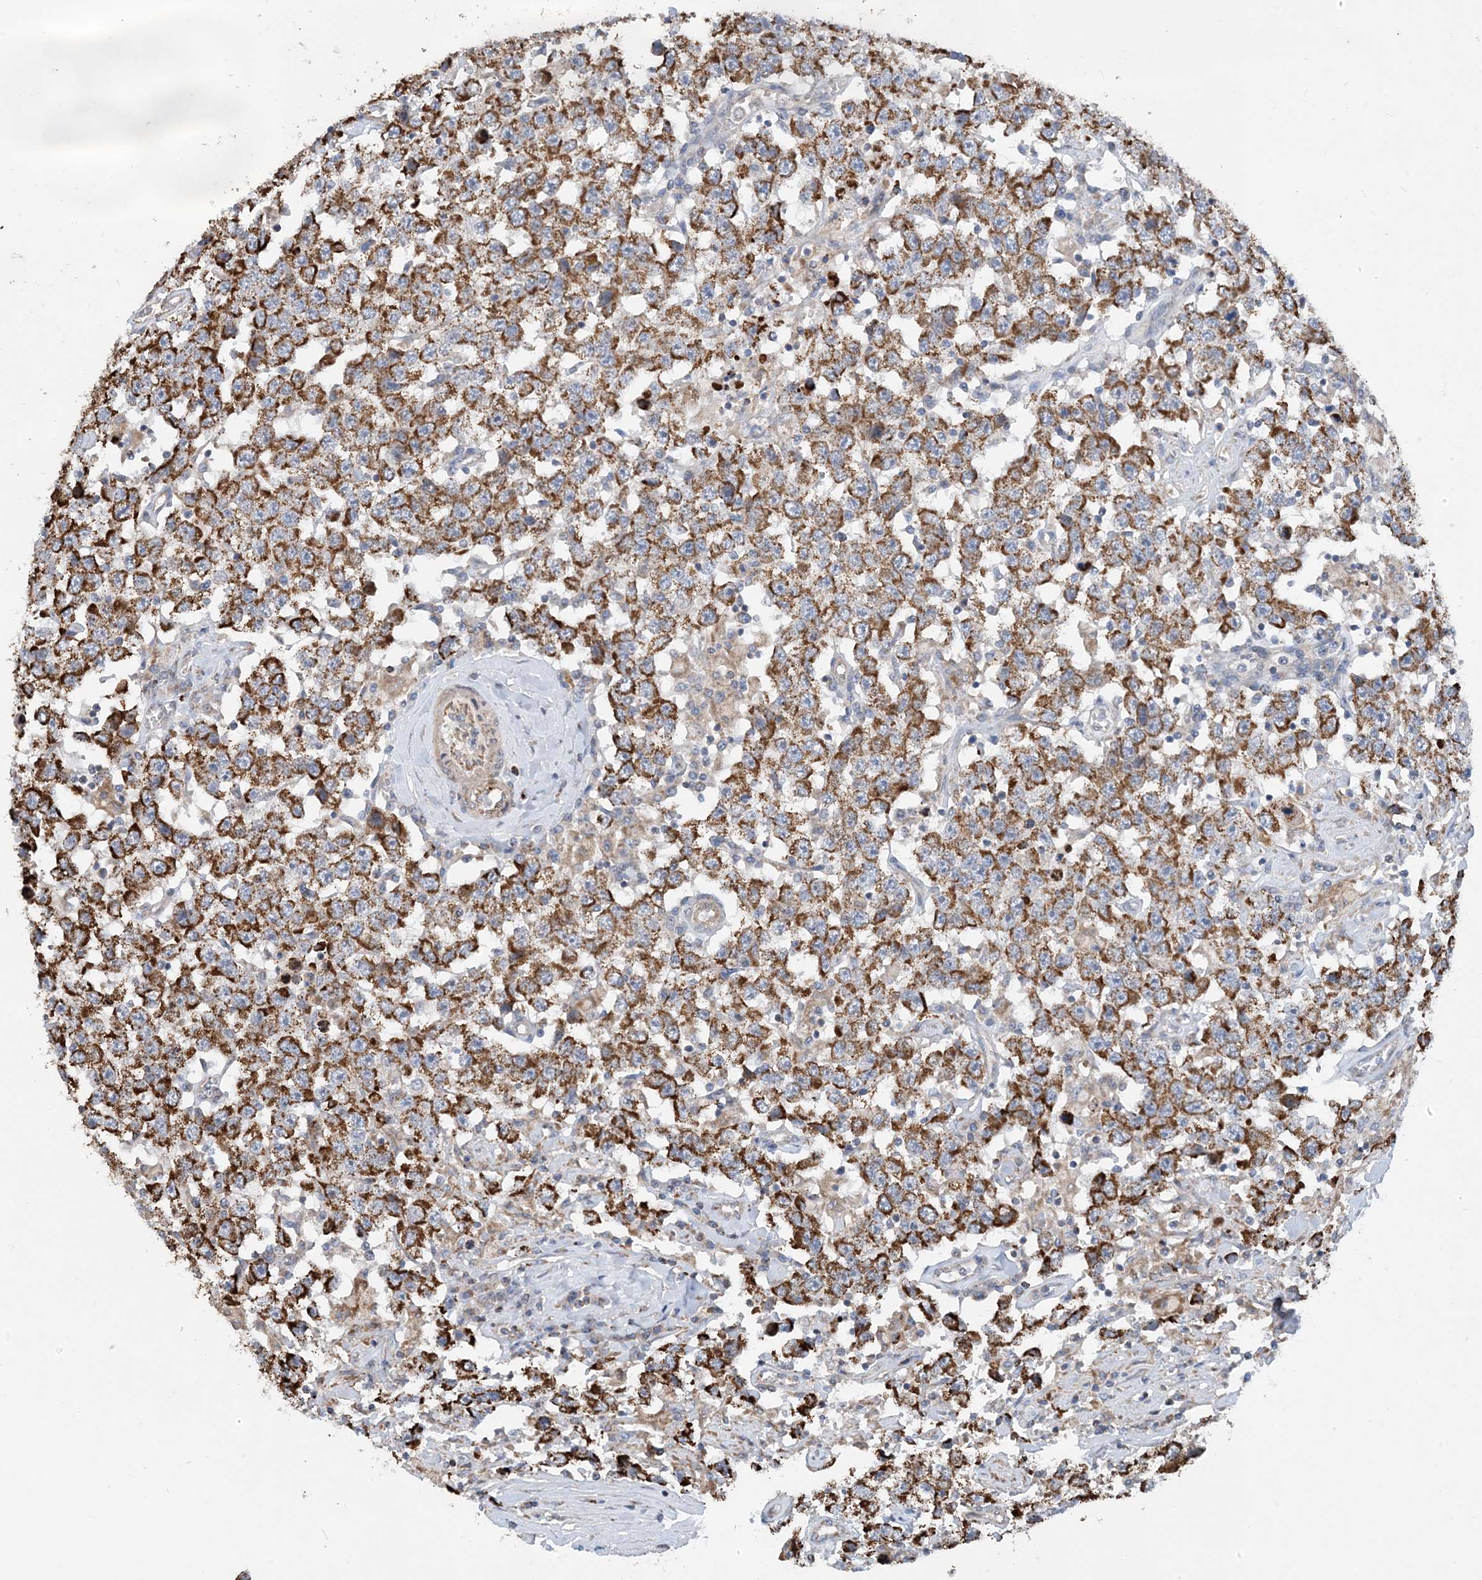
{"staining": {"intensity": "strong", "quantity": ">75%", "location": "cytoplasmic/membranous"}, "tissue": "testis cancer", "cell_type": "Tumor cells", "image_type": "cancer", "snomed": [{"axis": "morphology", "description": "Seminoma, NOS"}, {"axis": "topography", "description": "Testis"}], "caption": "Brown immunohistochemical staining in testis seminoma demonstrates strong cytoplasmic/membranous staining in approximately >75% of tumor cells.", "gene": "PCDHGA1", "patient": {"sex": "male", "age": 41}}